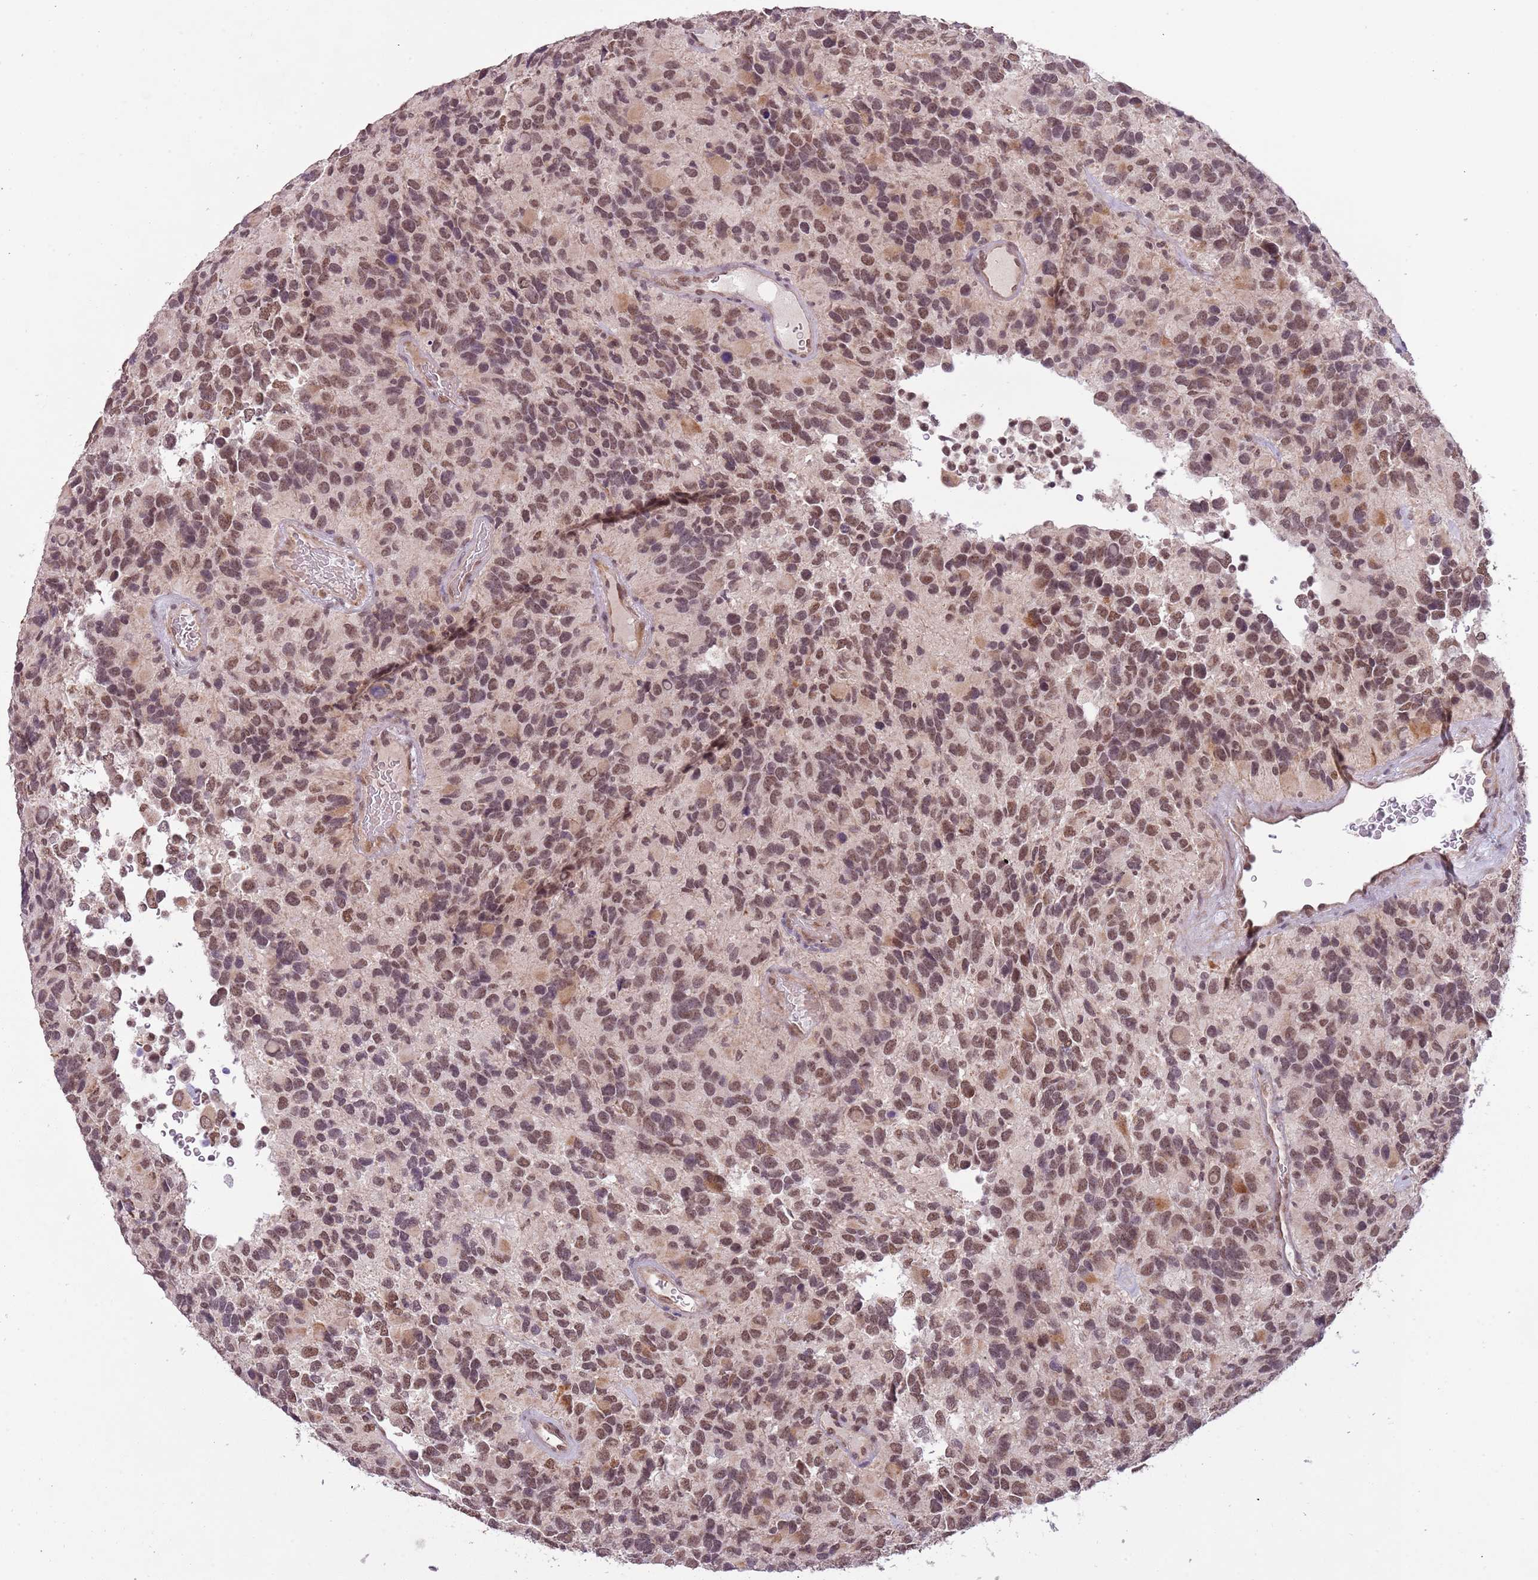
{"staining": {"intensity": "moderate", "quantity": ">75%", "location": "nuclear"}, "tissue": "glioma", "cell_type": "Tumor cells", "image_type": "cancer", "snomed": [{"axis": "morphology", "description": "Glioma, malignant, High grade"}, {"axis": "topography", "description": "Brain"}], "caption": "Human malignant glioma (high-grade) stained with a protein marker shows moderate staining in tumor cells.", "gene": "FAM120AOS", "patient": {"sex": "male", "age": 77}}